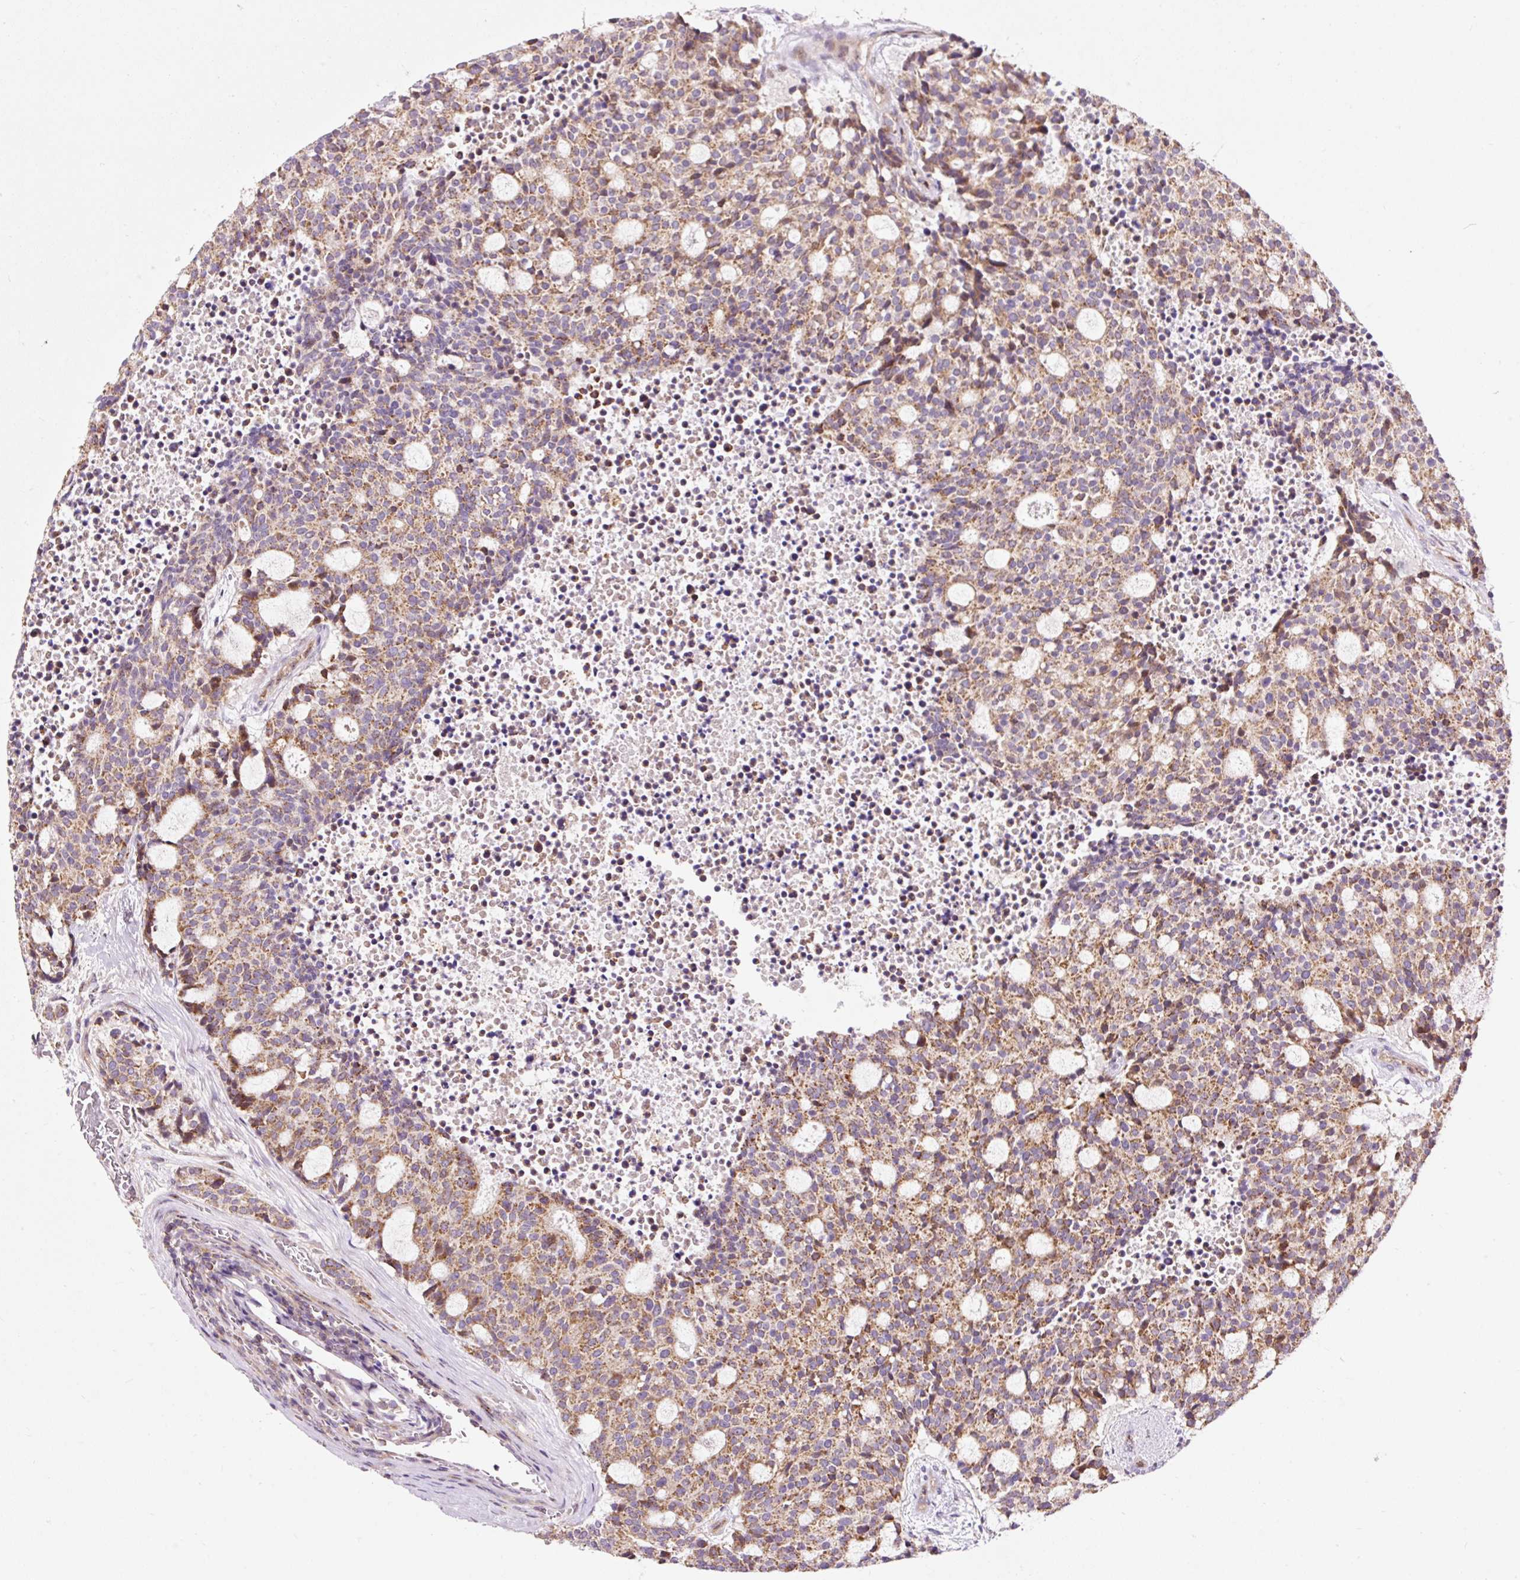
{"staining": {"intensity": "moderate", "quantity": ">75%", "location": "cytoplasmic/membranous"}, "tissue": "carcinoid", "cell_type": "Tumor cells", "image_type": "cancer", "snomed": [{"axis": "morphology", "description": "Carcinoid, malignant, NOS"}, {"axis": "topography", "description": "Pancreas"}], "caption": "Protein expression analysis of malignant carcinoid reveals moderate cytoplasmic/membranous positivity in about >75% of tumor cells.", "gene": "BOLA3", "patient": {"sex": "female", "age": 54}}